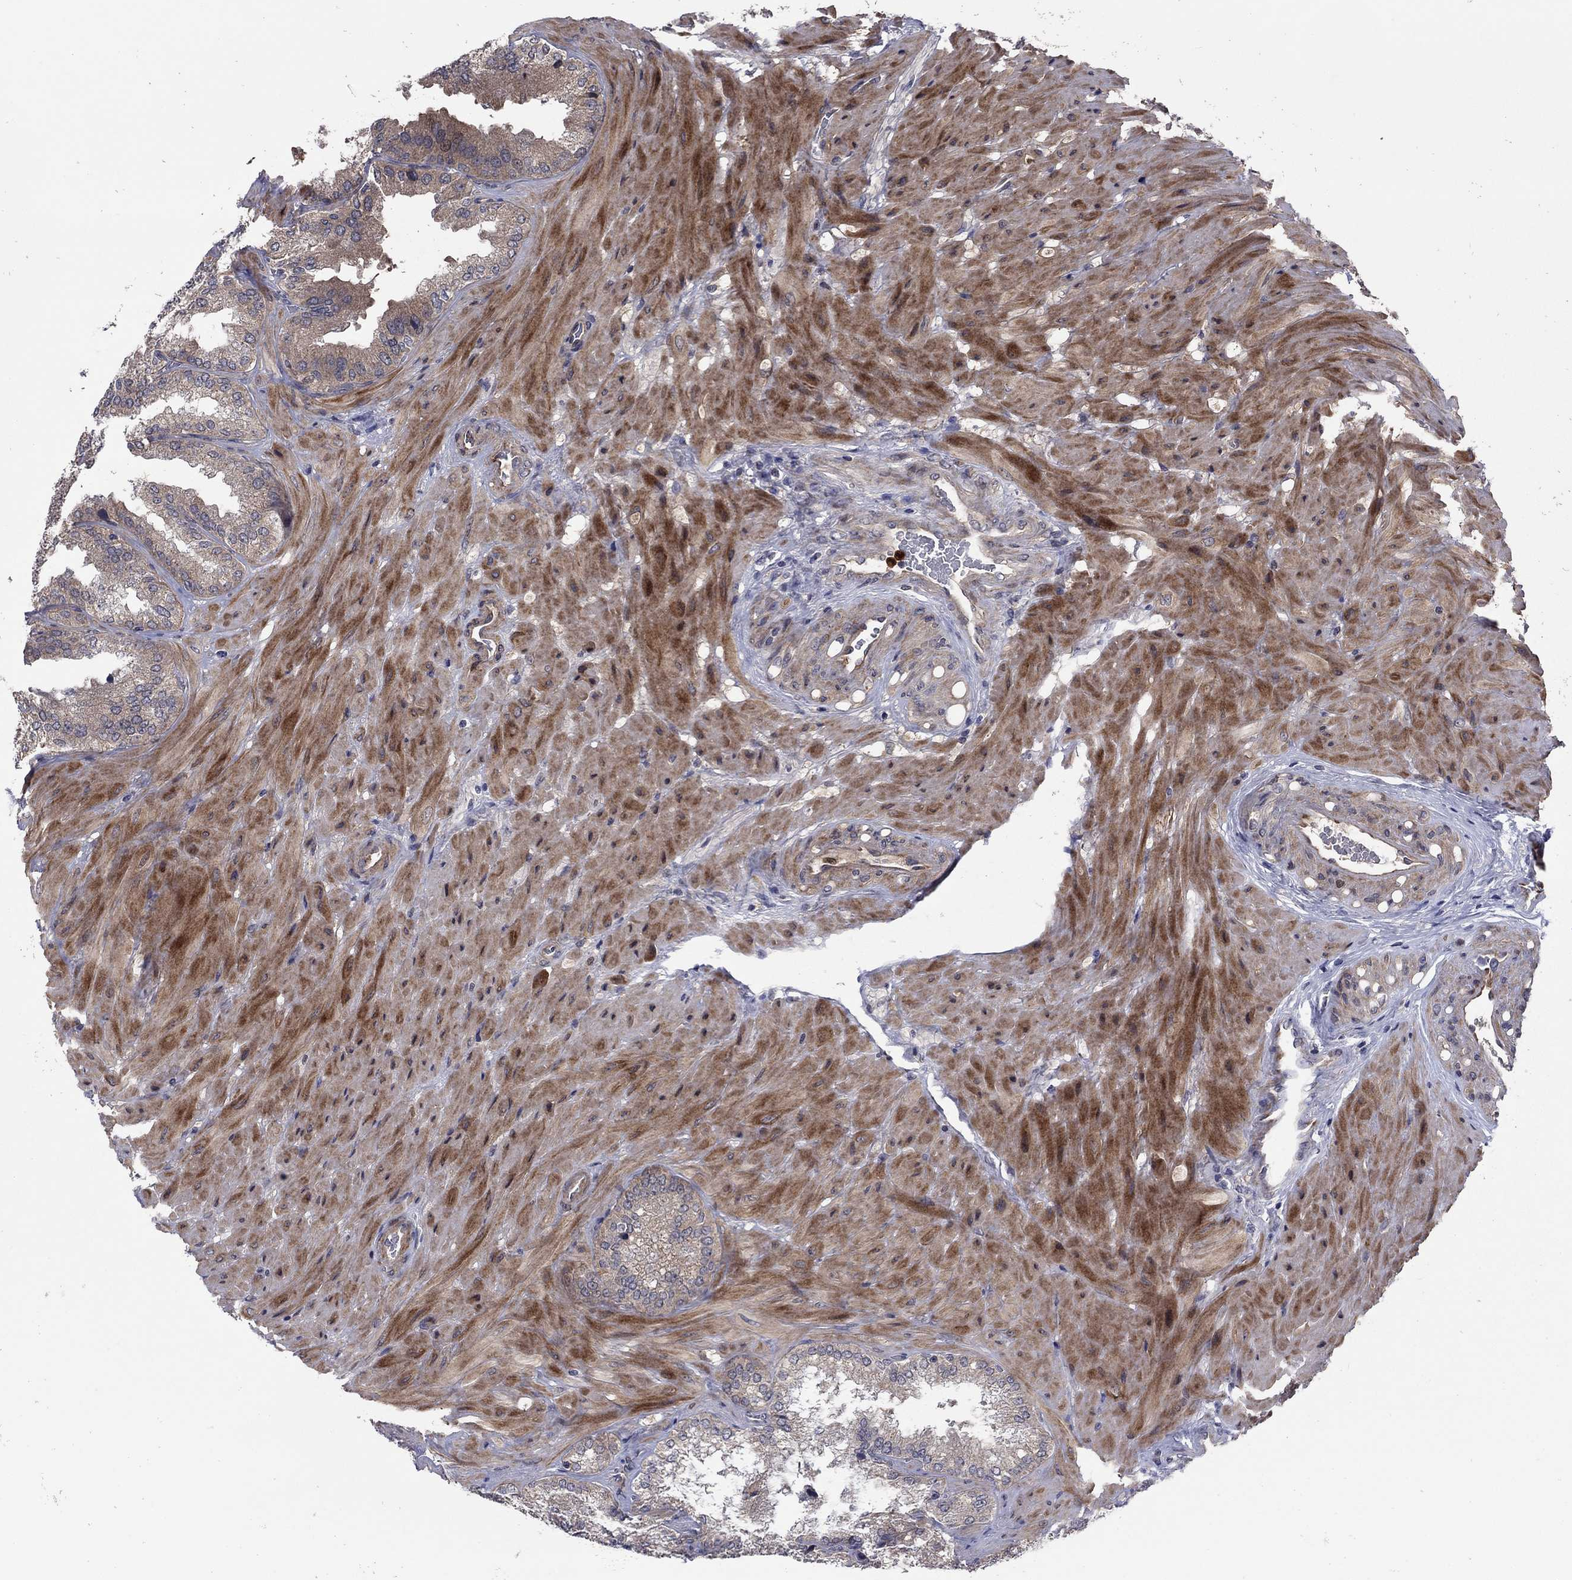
{"staining": {"intensity": "weak", "quantity": "<25%", "location": "cytoplasmic/membranous"}, "tissue": "seminal vesicle", "cell_type": "Glandular cells", "image_type": "normal", "snomed": [{"axis": "morphology", "description": "Normal tissue, NOS"}, {"axis": "topography", "description": "Seminal veicle"}], "caption": "This histopathology image is of normal seminal vesicle stained with IHC to label a protein in brown with the nuclei are counter-stained blue. There is no staining in glandular cells. (DAB immunohistochemistry, high magnification).", "gene": "MSRB1", "patient": {"sex": "male", "age": 37}}